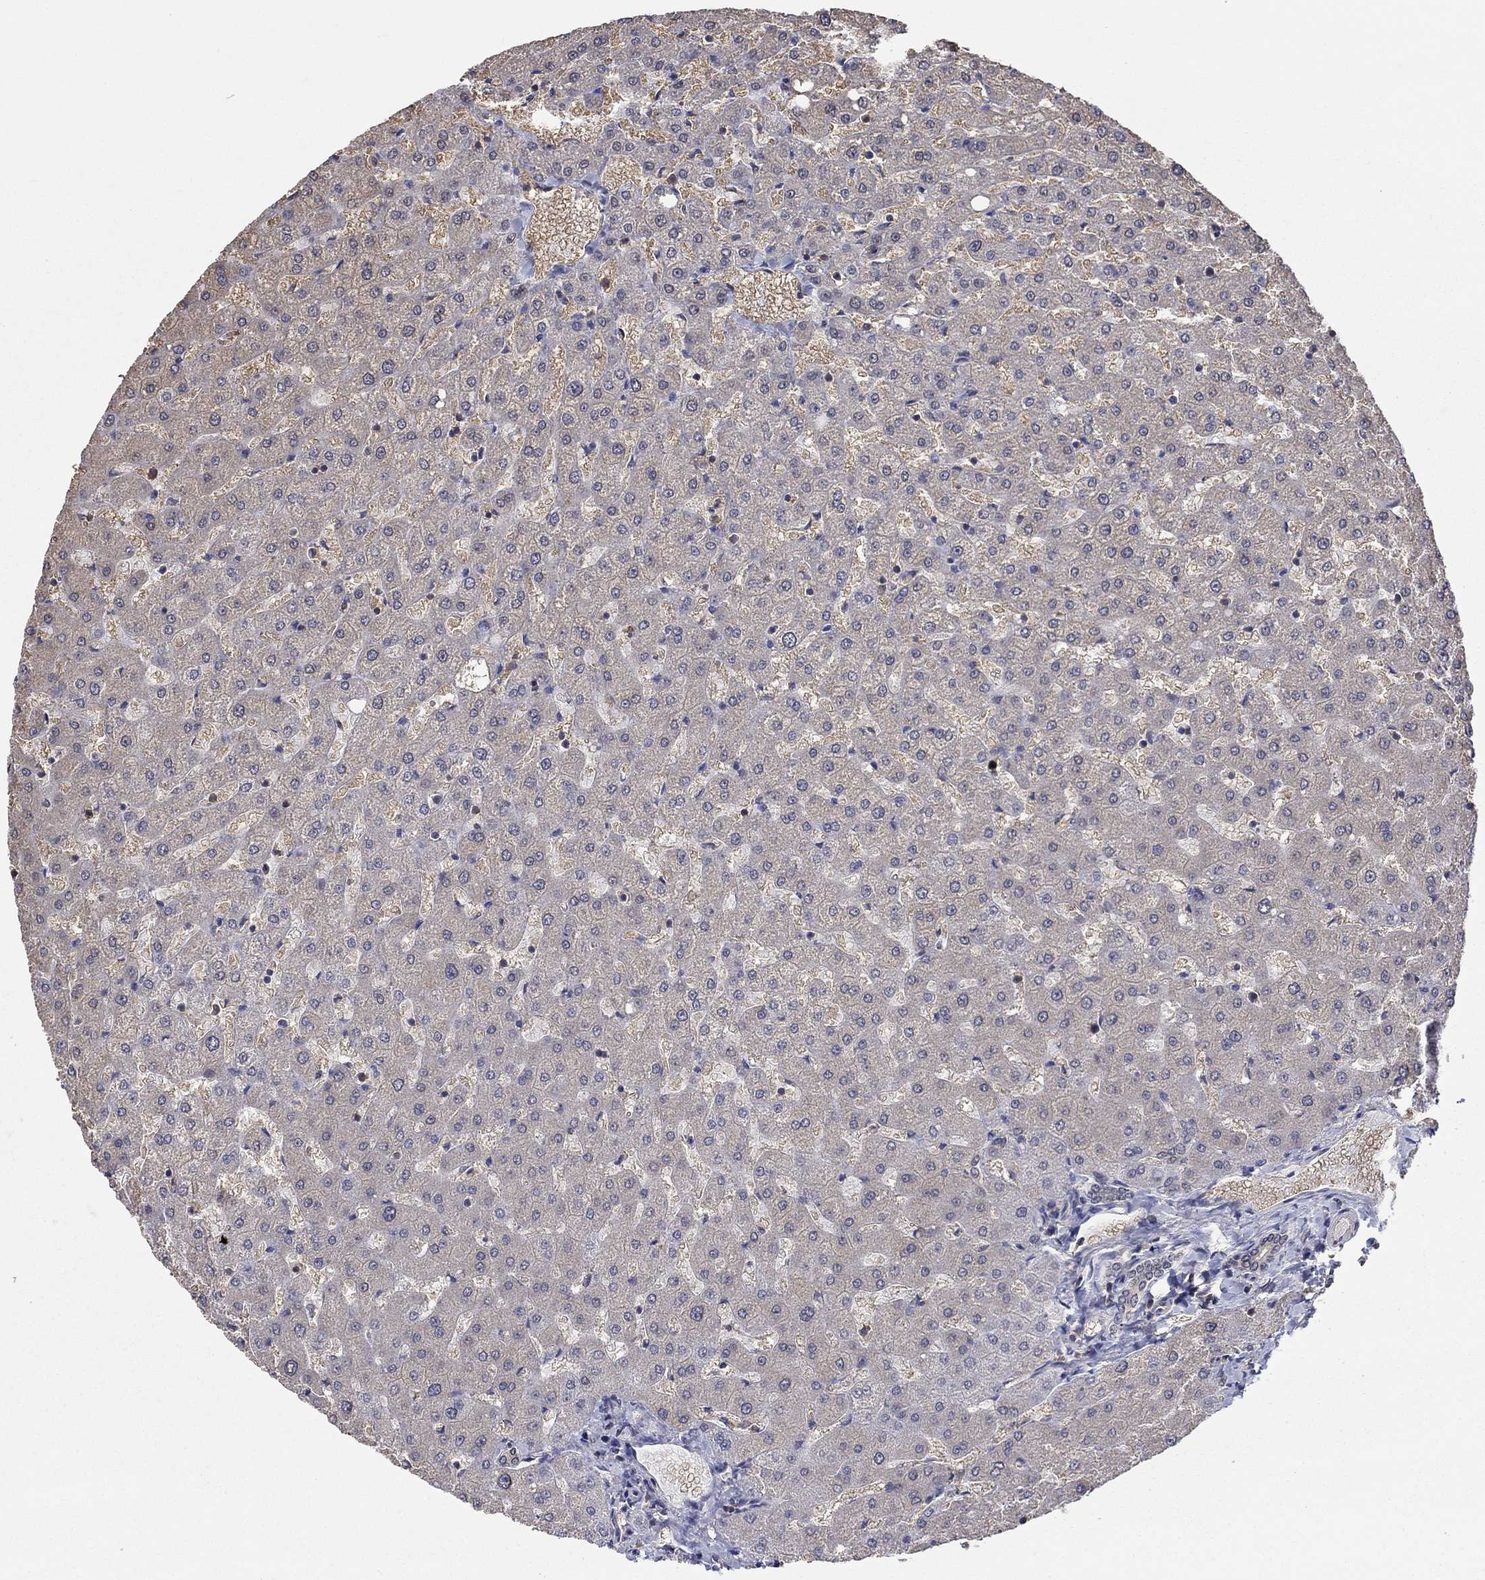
{"staining": {"intensity": "negative", "quantity": "none", "location": "none"}, "tissue": "liver", "cell_type": "Cholangiocytes", "image_type": "normal", "snomed": [{"axis": "morphology", "description": "Normal tissue, NOS"}, {"axis": "topography", "description": "Liver"}], "caption": "IHC of unremarkable liver displays no expression in cholangiocytes.", "gene": "RNF114", "patient": {"sex": "female", "age": 50}}